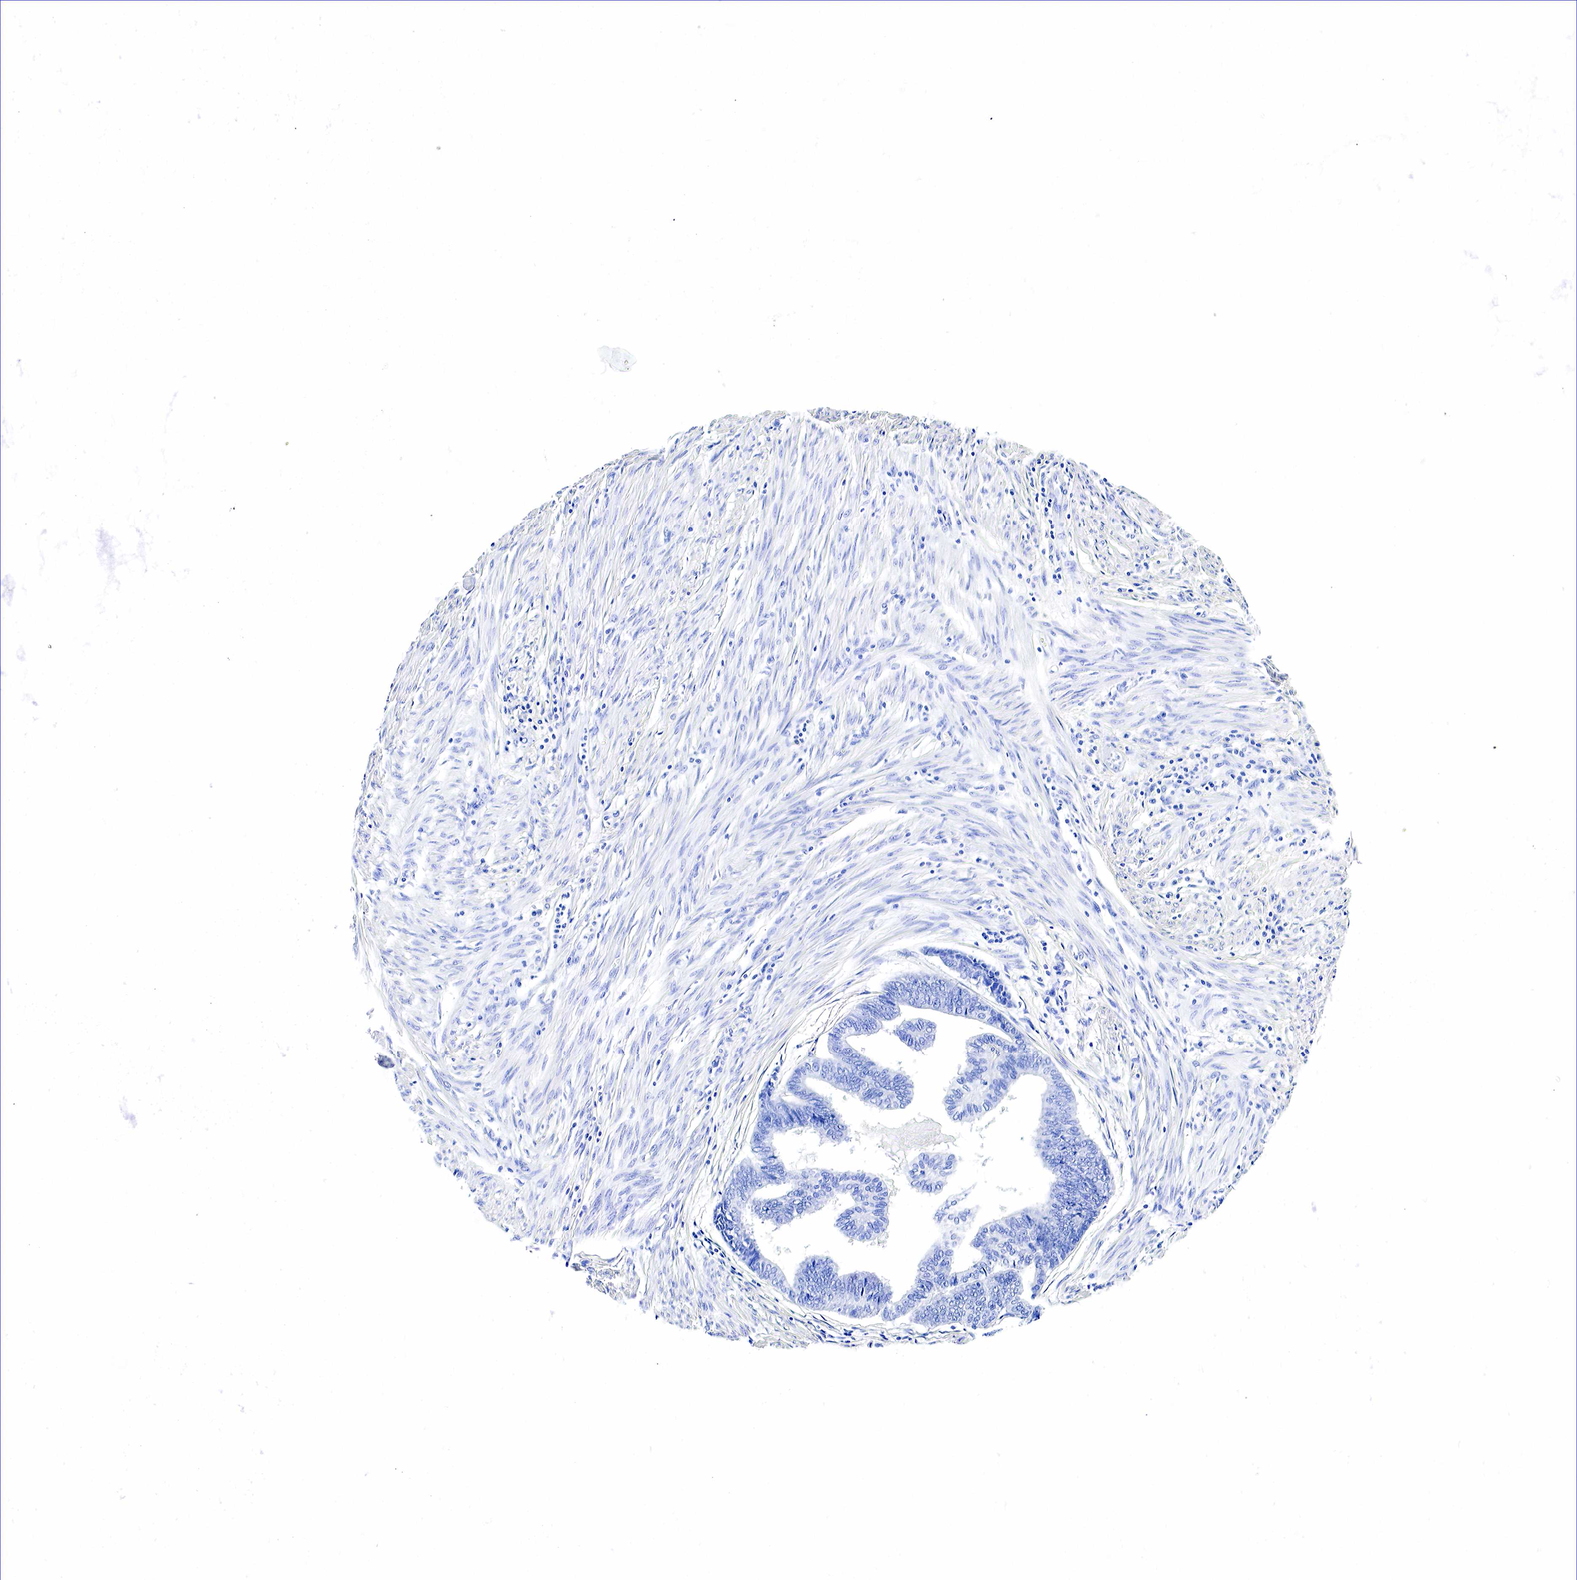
{"staining": {"intensity": "negative", "quantity": "none", "location": "none"}, "tissue": "endometrial cancer", "cell_type": "Tumor cells", "image_type": "cancer", "snomed": [{"axis": "morphology", "description": "Adenocarcinoma, NOS"}, {"axis": "topography", "description": "Endometrium"}], "caption": "IHC micrograph of human endometrial cancer stained for a protein (brown), which demonstrates no staining in tumor cells. (DAB (3,3'-diaminobenzidine) immunohistochemistry (IHC), high magnification).", "gene": "GAST", "patient": {"sex": "female", "age": 75}}